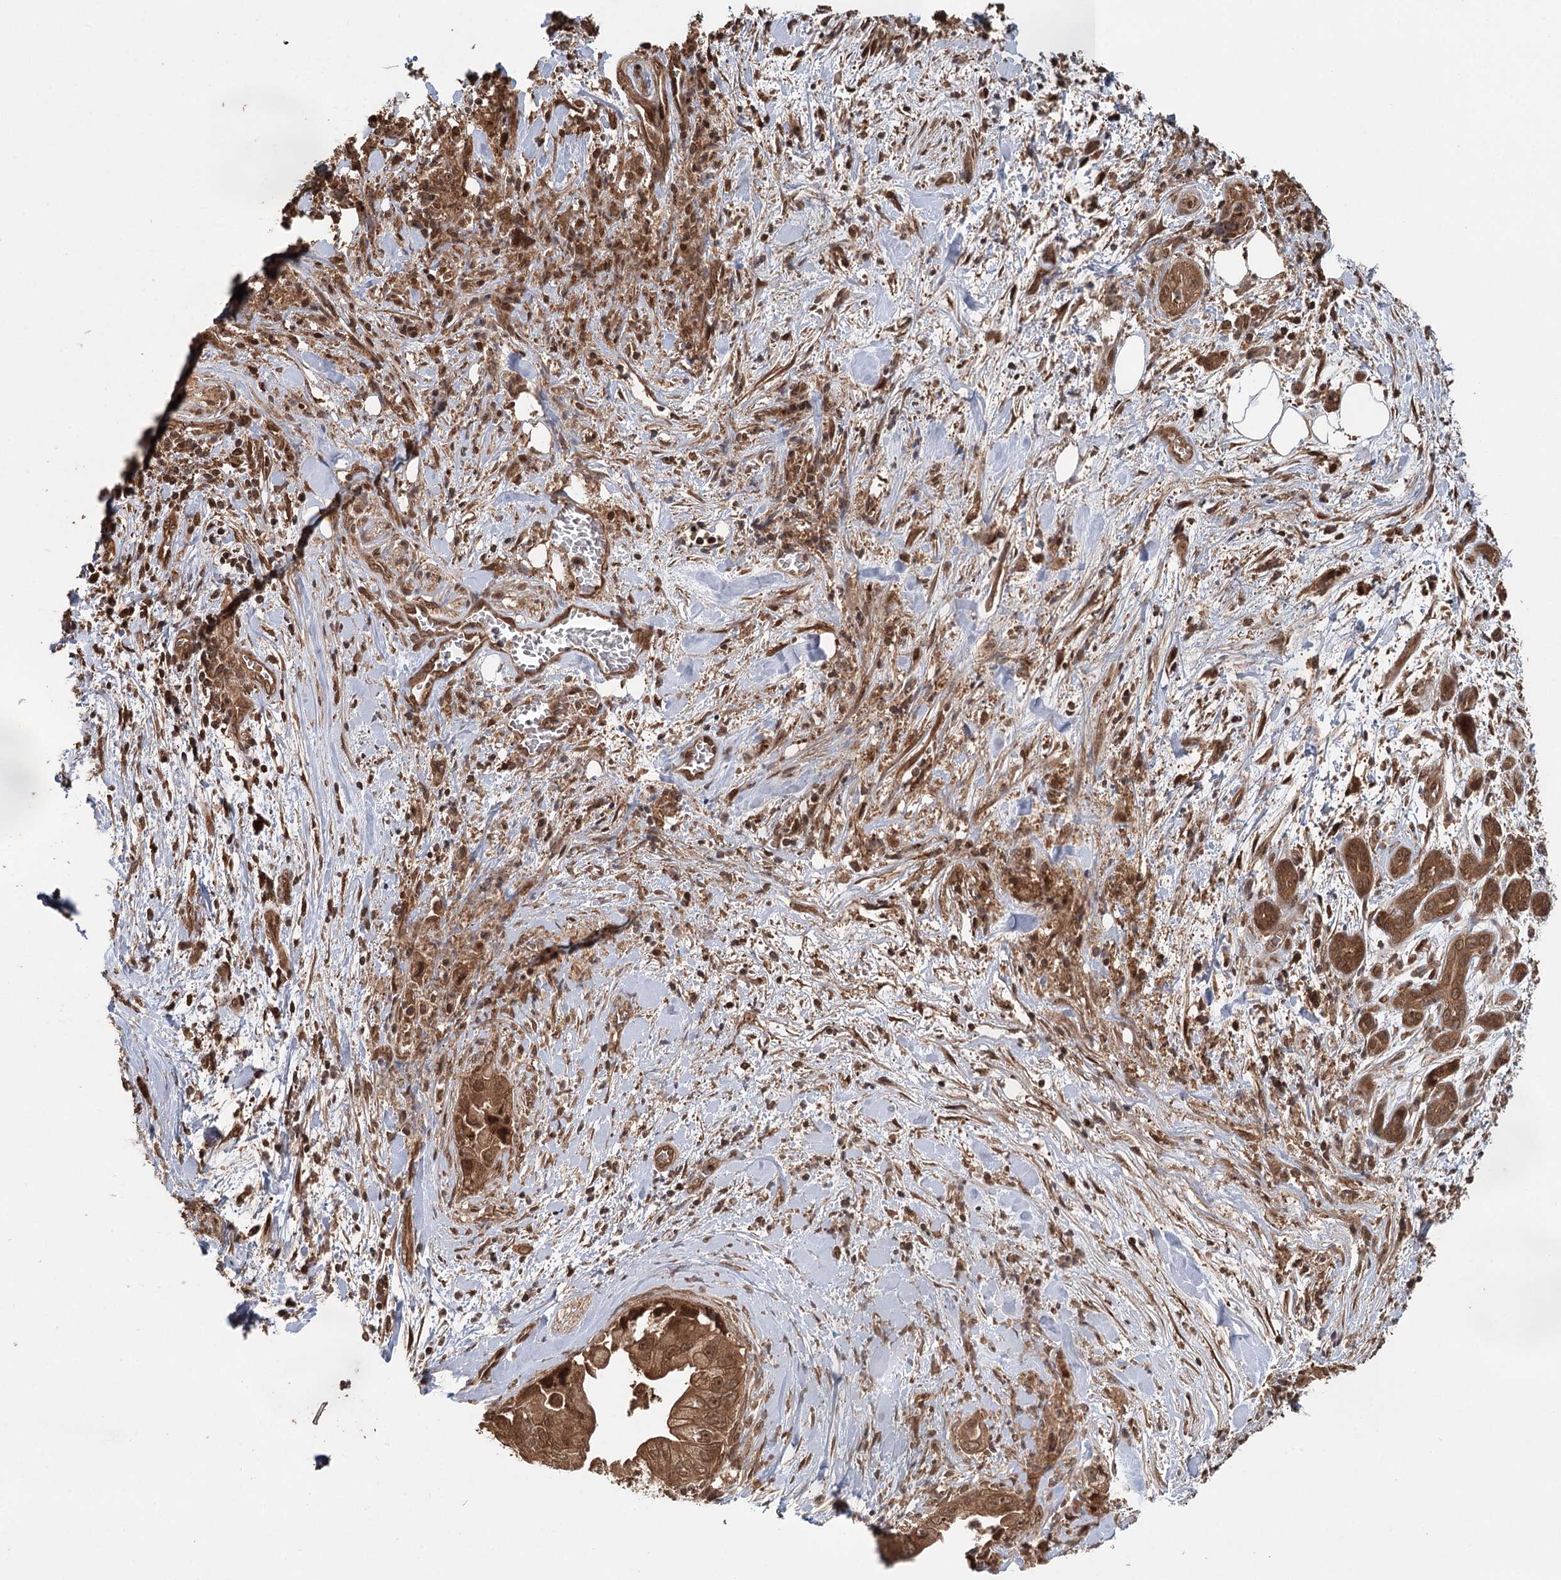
{"staining": {"intensity": "moderate", "quantity": ">75%", "location": "cytoplasmic/membranous,nuclear"}, "tissue": "pancreatic cancer", "cell_type": "Tumor cells", "image_type": "cancer", "snomed": [{"axis": "morphology", "description": "Adenocarcinoma, NOS"}, {"axis": "topography", "description": "Pancreas"}], "caption": "Pancreatic adenocarcinoma was stained to show a protein in brown. There is medium levels of moderate cytoplasmic/membranous and nuclear positivity in approximately >75% of tumor cells.", "gene": "N6AMT1", "patient": {"sex": "female", "age": 78}}